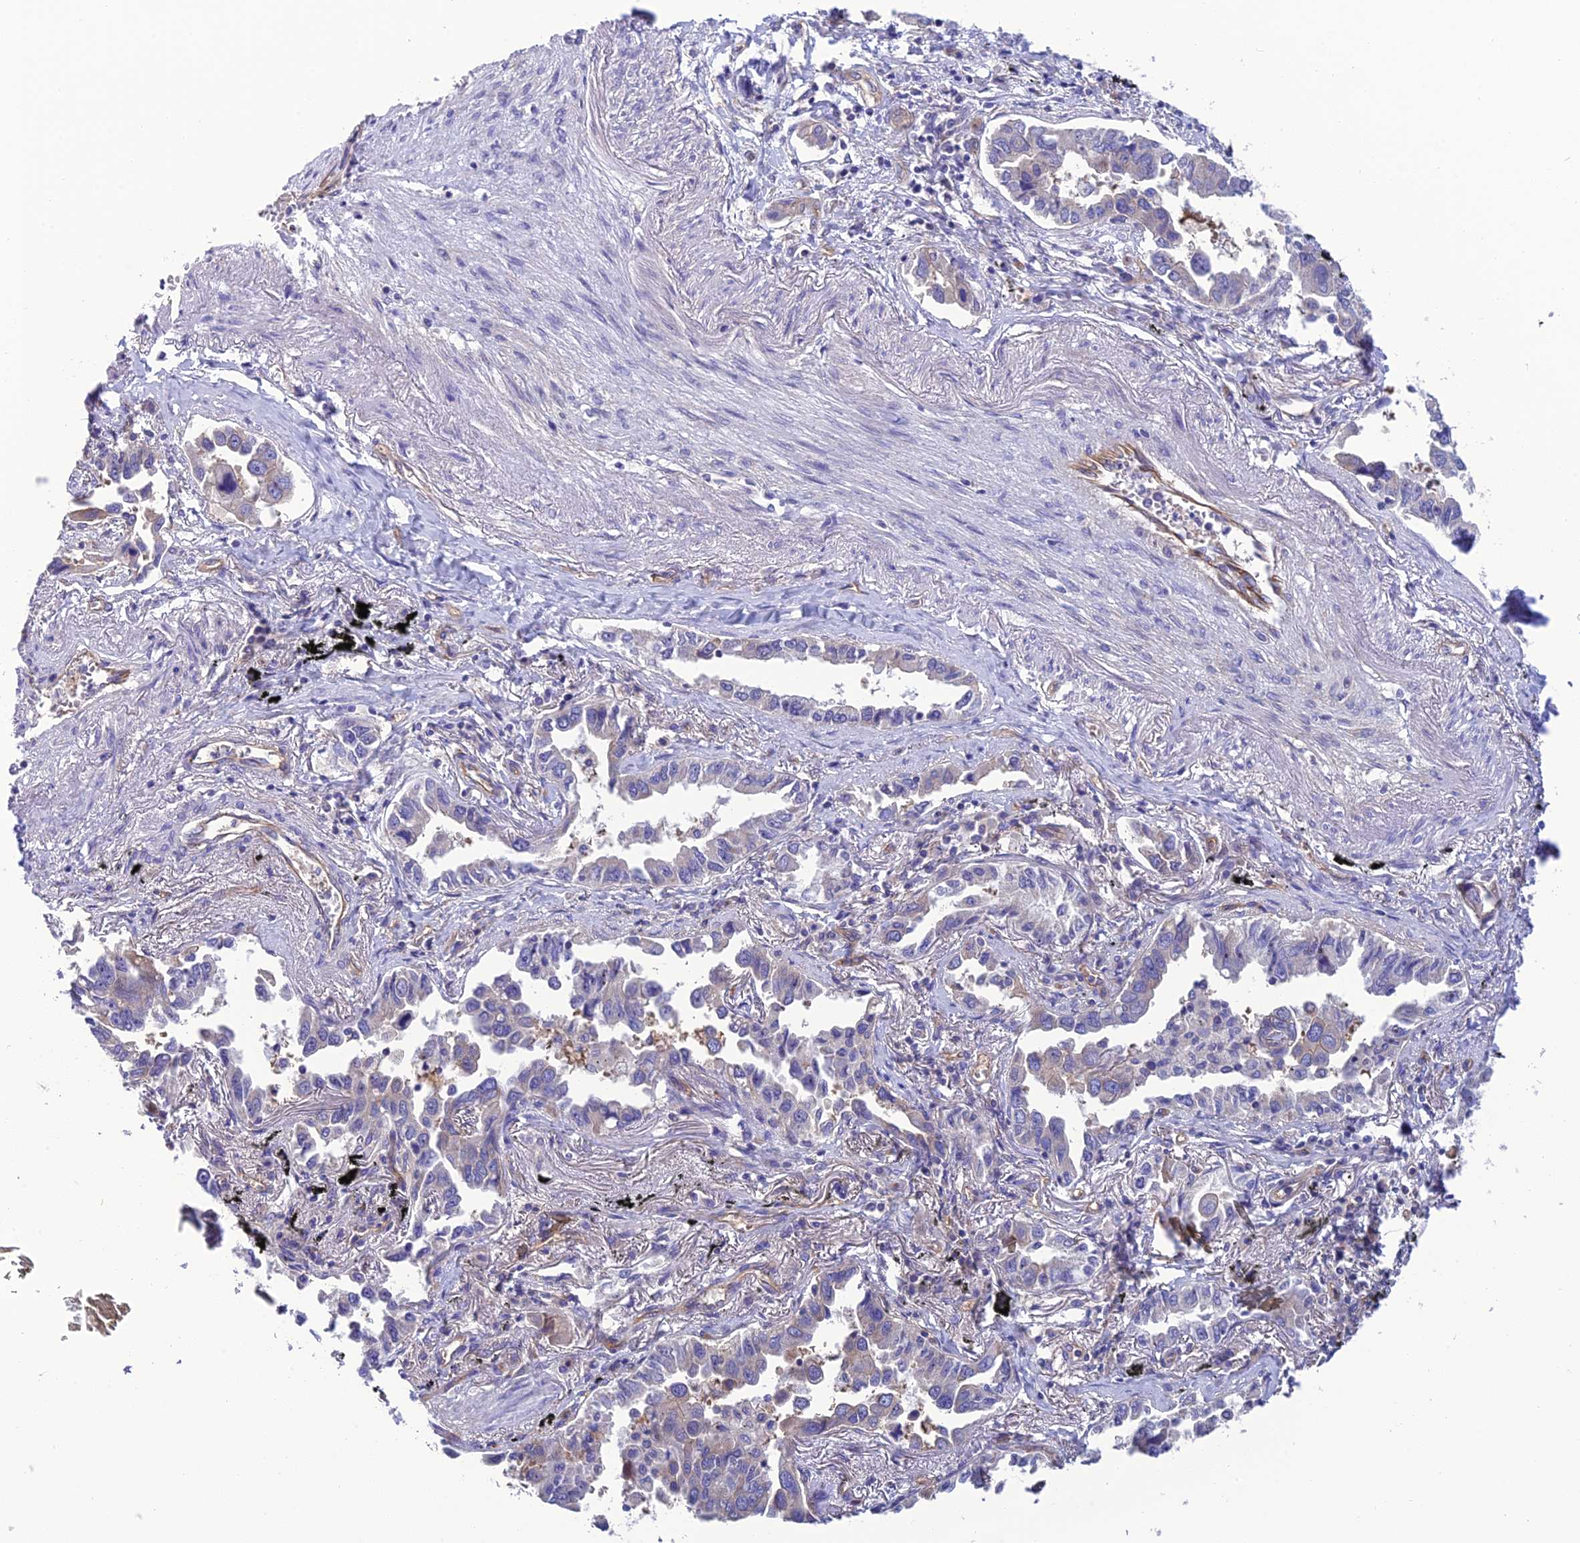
{"staining": {"intensity": "negative", "quantity": "none", "location": "none"}, "tissue": "lung cancer", "cell_type": "Tumor cells", "image_type": "cancer", "snomed": [{"axis": "morphology", "description": "Adenocarcinoma, NOS"}, {"axis": "topography", "description": "Lung"}], "caption": "IHC micrograph of lung cancer (adenocarcinoma) stained for a protein (brown), which shows no expression in tumor cells. (DAB (3,3'-diaminobenzidine) immunohistochemistry with hematoxylin counter stain).", "gene": "PPFIA3", "patient": {"sex": "male", "age": 67}}